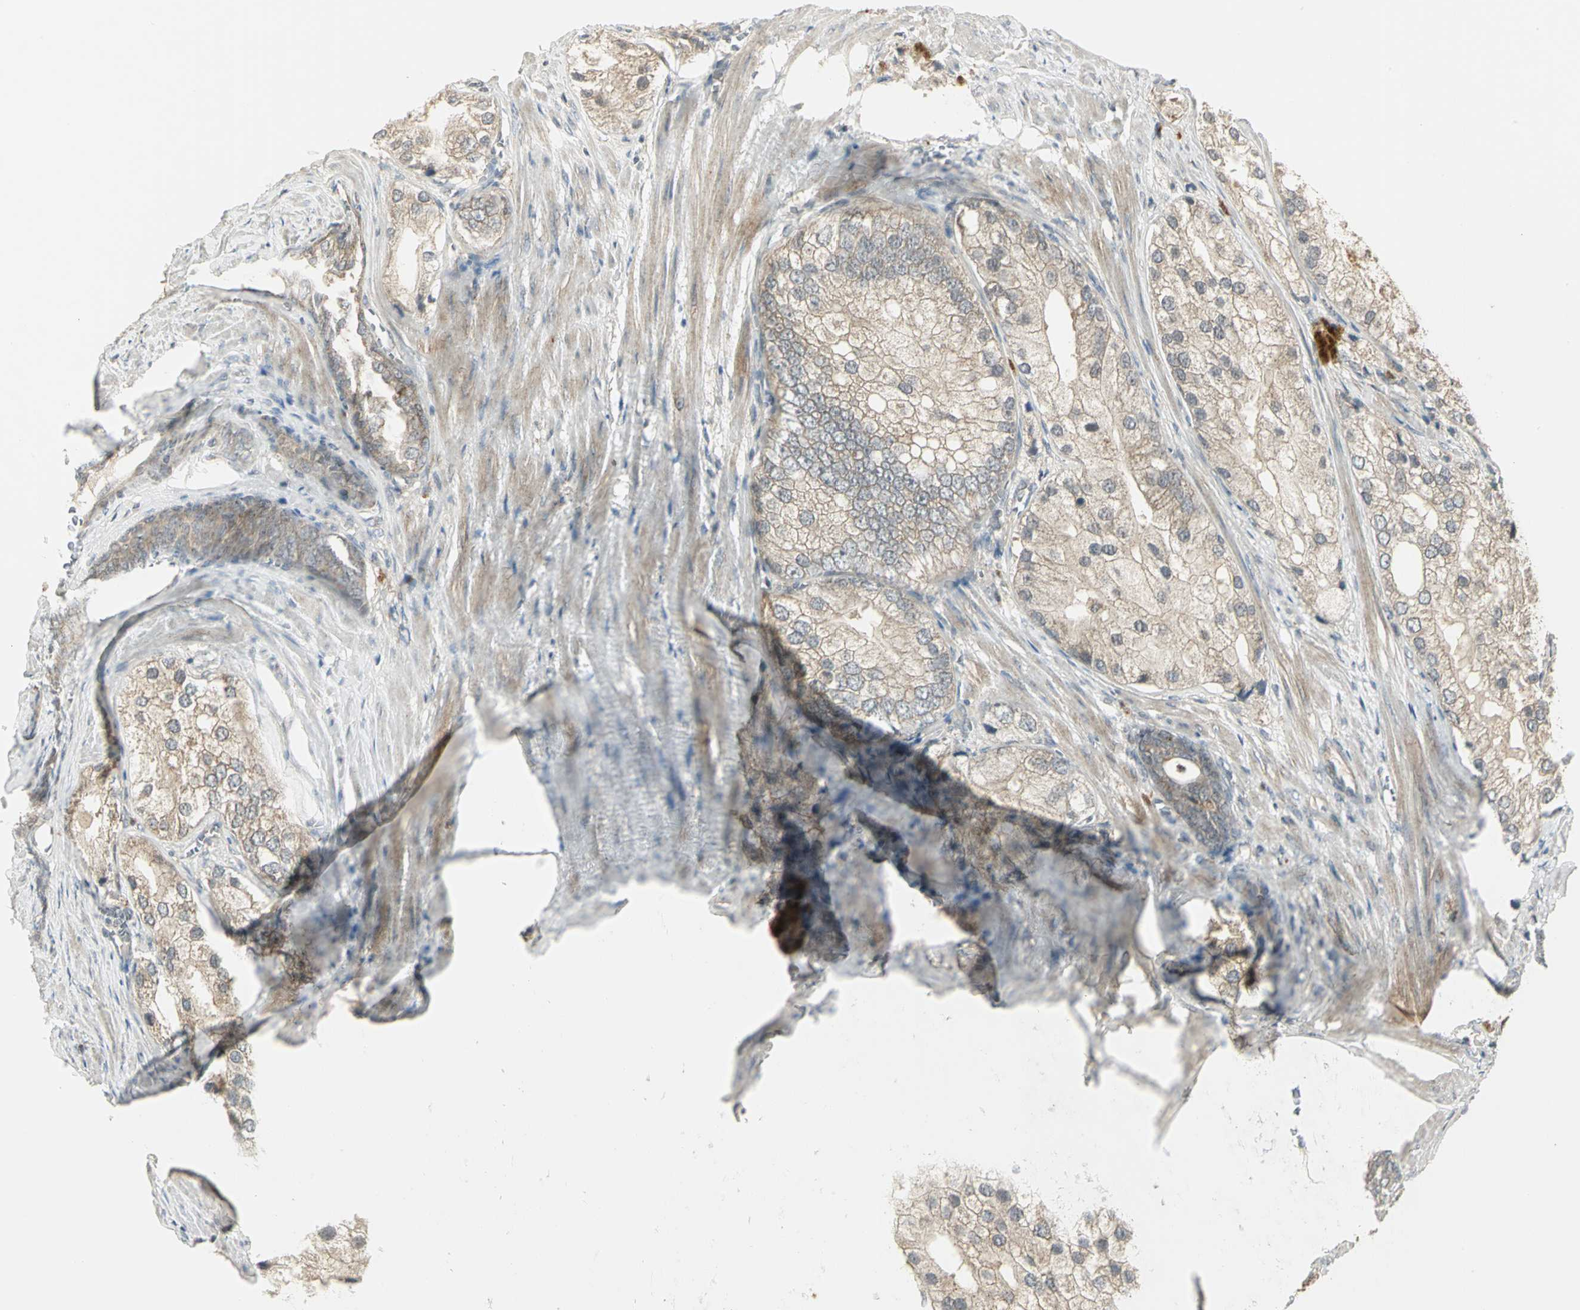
{"staining": {"intensity": "weak", "quantity": ">75%", "location": "cytoplasmic/membranous"}, "tissue": "prostate cancer", "cell_type": "Tumor cells", "image_type": "cancer", "snomed": [{"axis": "morphology", "description": "Adenocarcinoma, Low grade"}, {"axis": "topography", "description": "Prostate"}], "caption": "A brown stain shows weak cytoplasmic/membranous staining of a protein in human prostate cancer (low-grade adenocarcinoma) tumor cells. The staining was performed using DAB (3,3'-diaminobenzidine), with brown indicating positive protein expression. Nuclei are stained blue with hematoxylin.", "gene": "MAPK8IP3", "patient": {"sex": "male", "age": 69}}